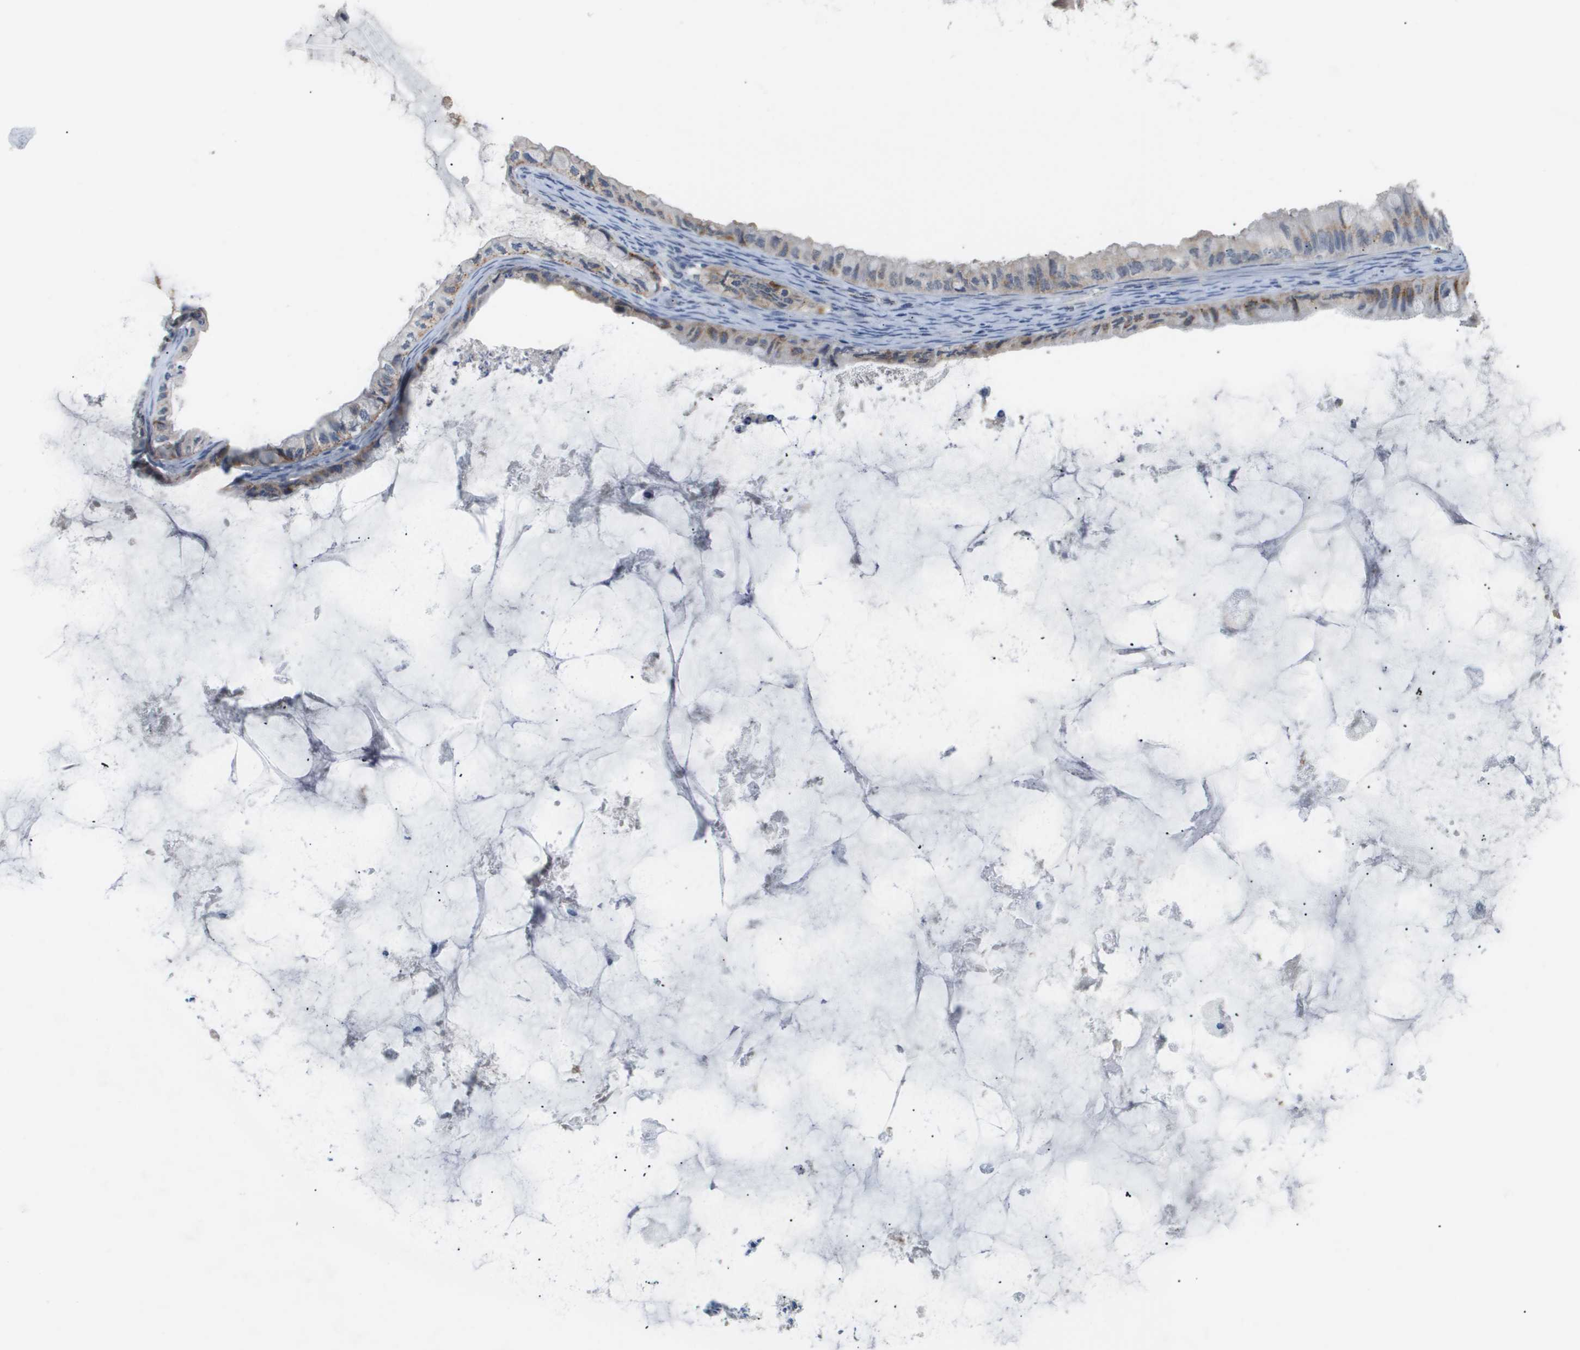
{"staining": {"intensity": "moderate", "quantity": "25%-75%", "location": "cytoplasmic/membranous"}, "tissue": "ovarian cancer", "cell_type": "Tumor cells", "image_type": "cancer", "snomed": [{"axis": "morphology", "description": "Cystadenocarcinoma, mucinous, NOS"}, {"axis": "topography", "description": "Ovary"}], "caption": "This image shows immunohistochemistry (IHC) staining of human ovarian cancer (mucinous cystadenocarcinoma), with medium moderate cytoplasmic/membranous staining in approximately 25%-75% of tumor cells.", "gene": "OTUD5", "patient": {"sex": "female", "age": 80}}